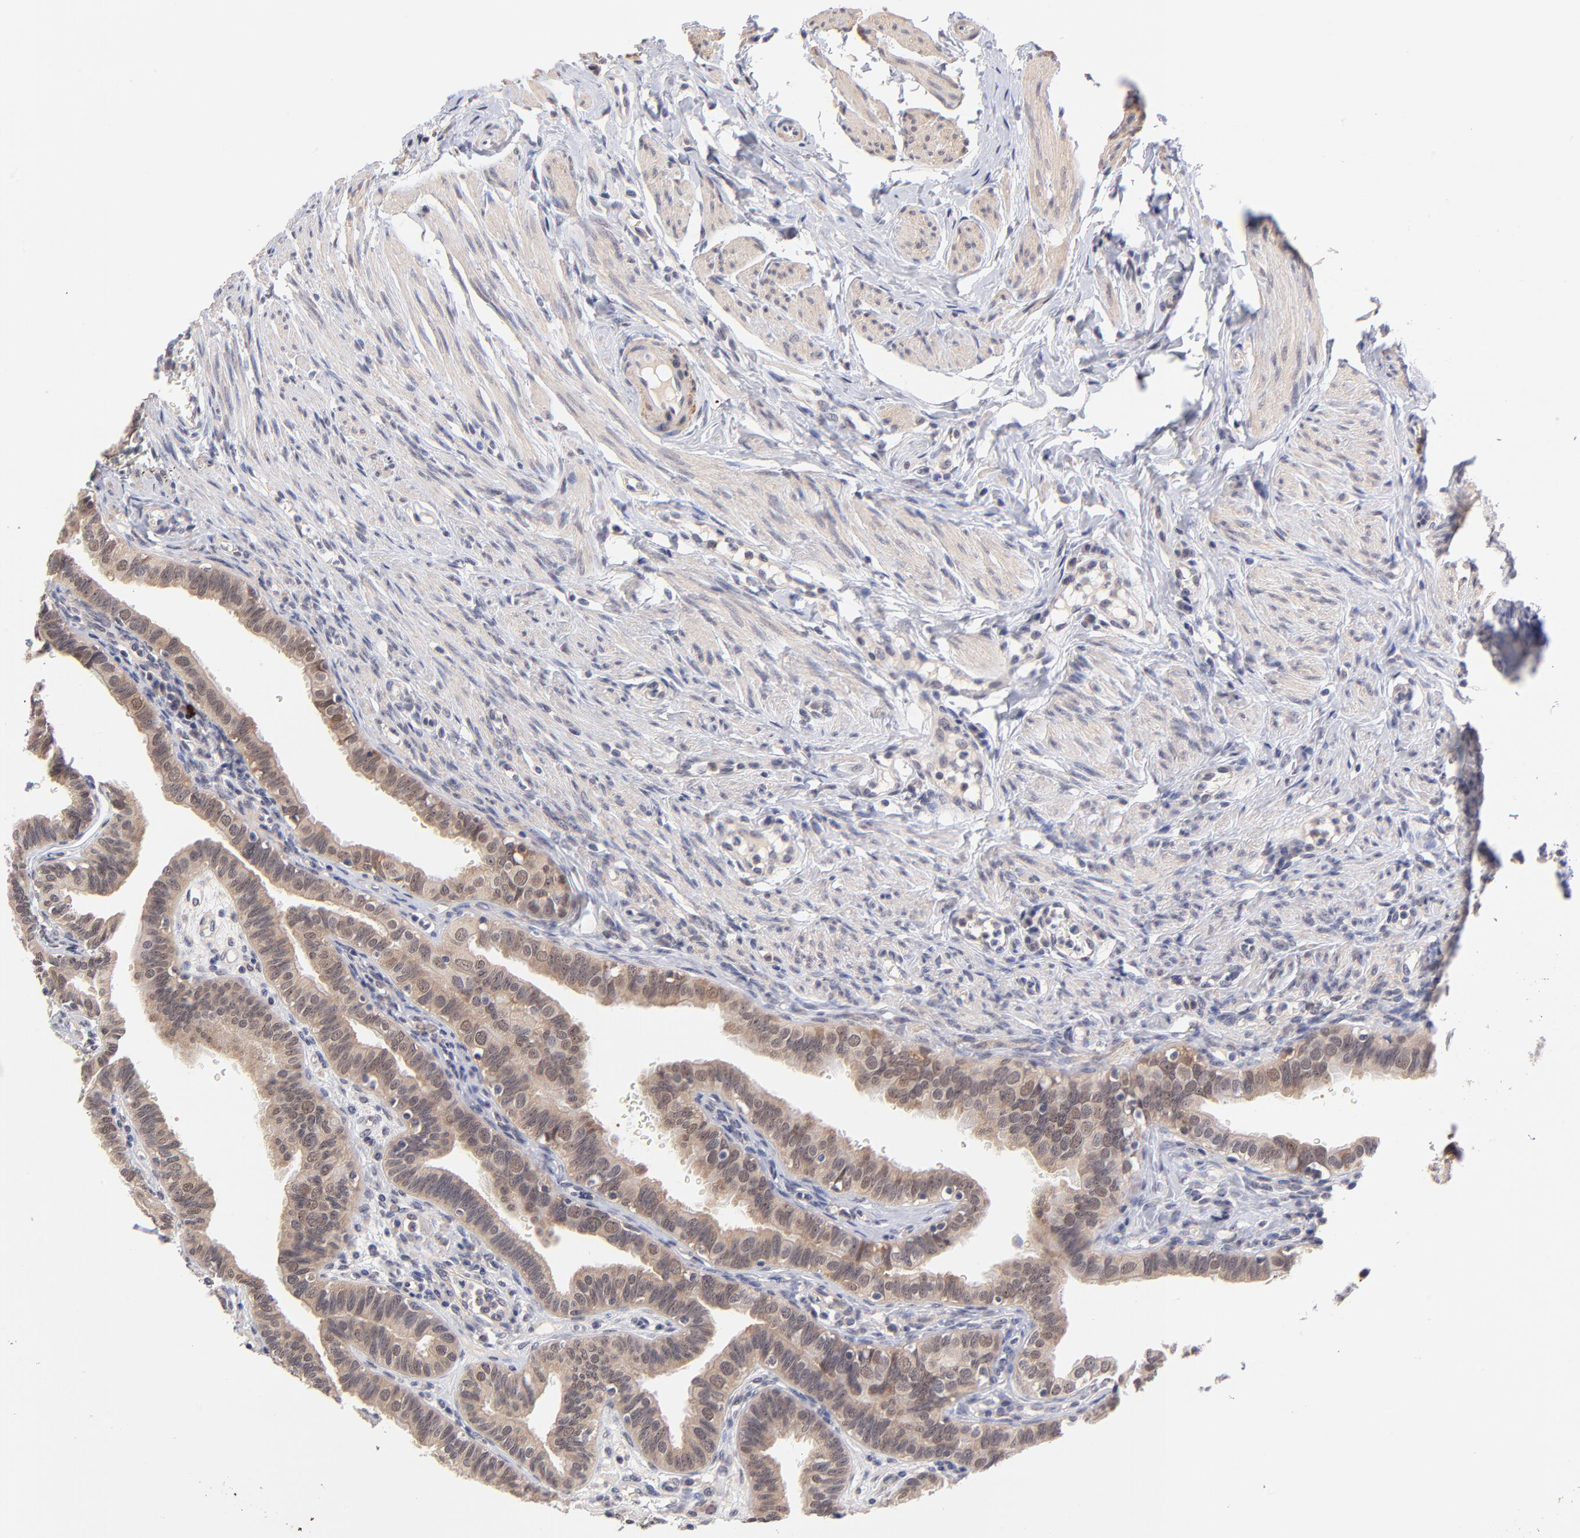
{"staining": {"intensity": "weak", "quantity": ">75%", "location": "cytoplasmic/membranous,nuclear"}, "tissue": "fallopian tube", "cell_type": "Glandular cells", "image_type": "normal", "snomed": [{"axis": "morphology", "description": "Normal tissue, NOS"}, {"axis": "topography", "description": "Fallopian tube"}, {"axis": "topography", "description": "Ovary"}], "caption": "Immunohistochemistry (IHC) photomicrograph of normal human fallopian tube stained for a protein (brown), which demonstrates low levels of weak cytoplasmic/membranous,nuclear expression in about >75% of glandular cells.", "gene": "UBE2E2", "patient": {"sex": "female", "age": 51}}